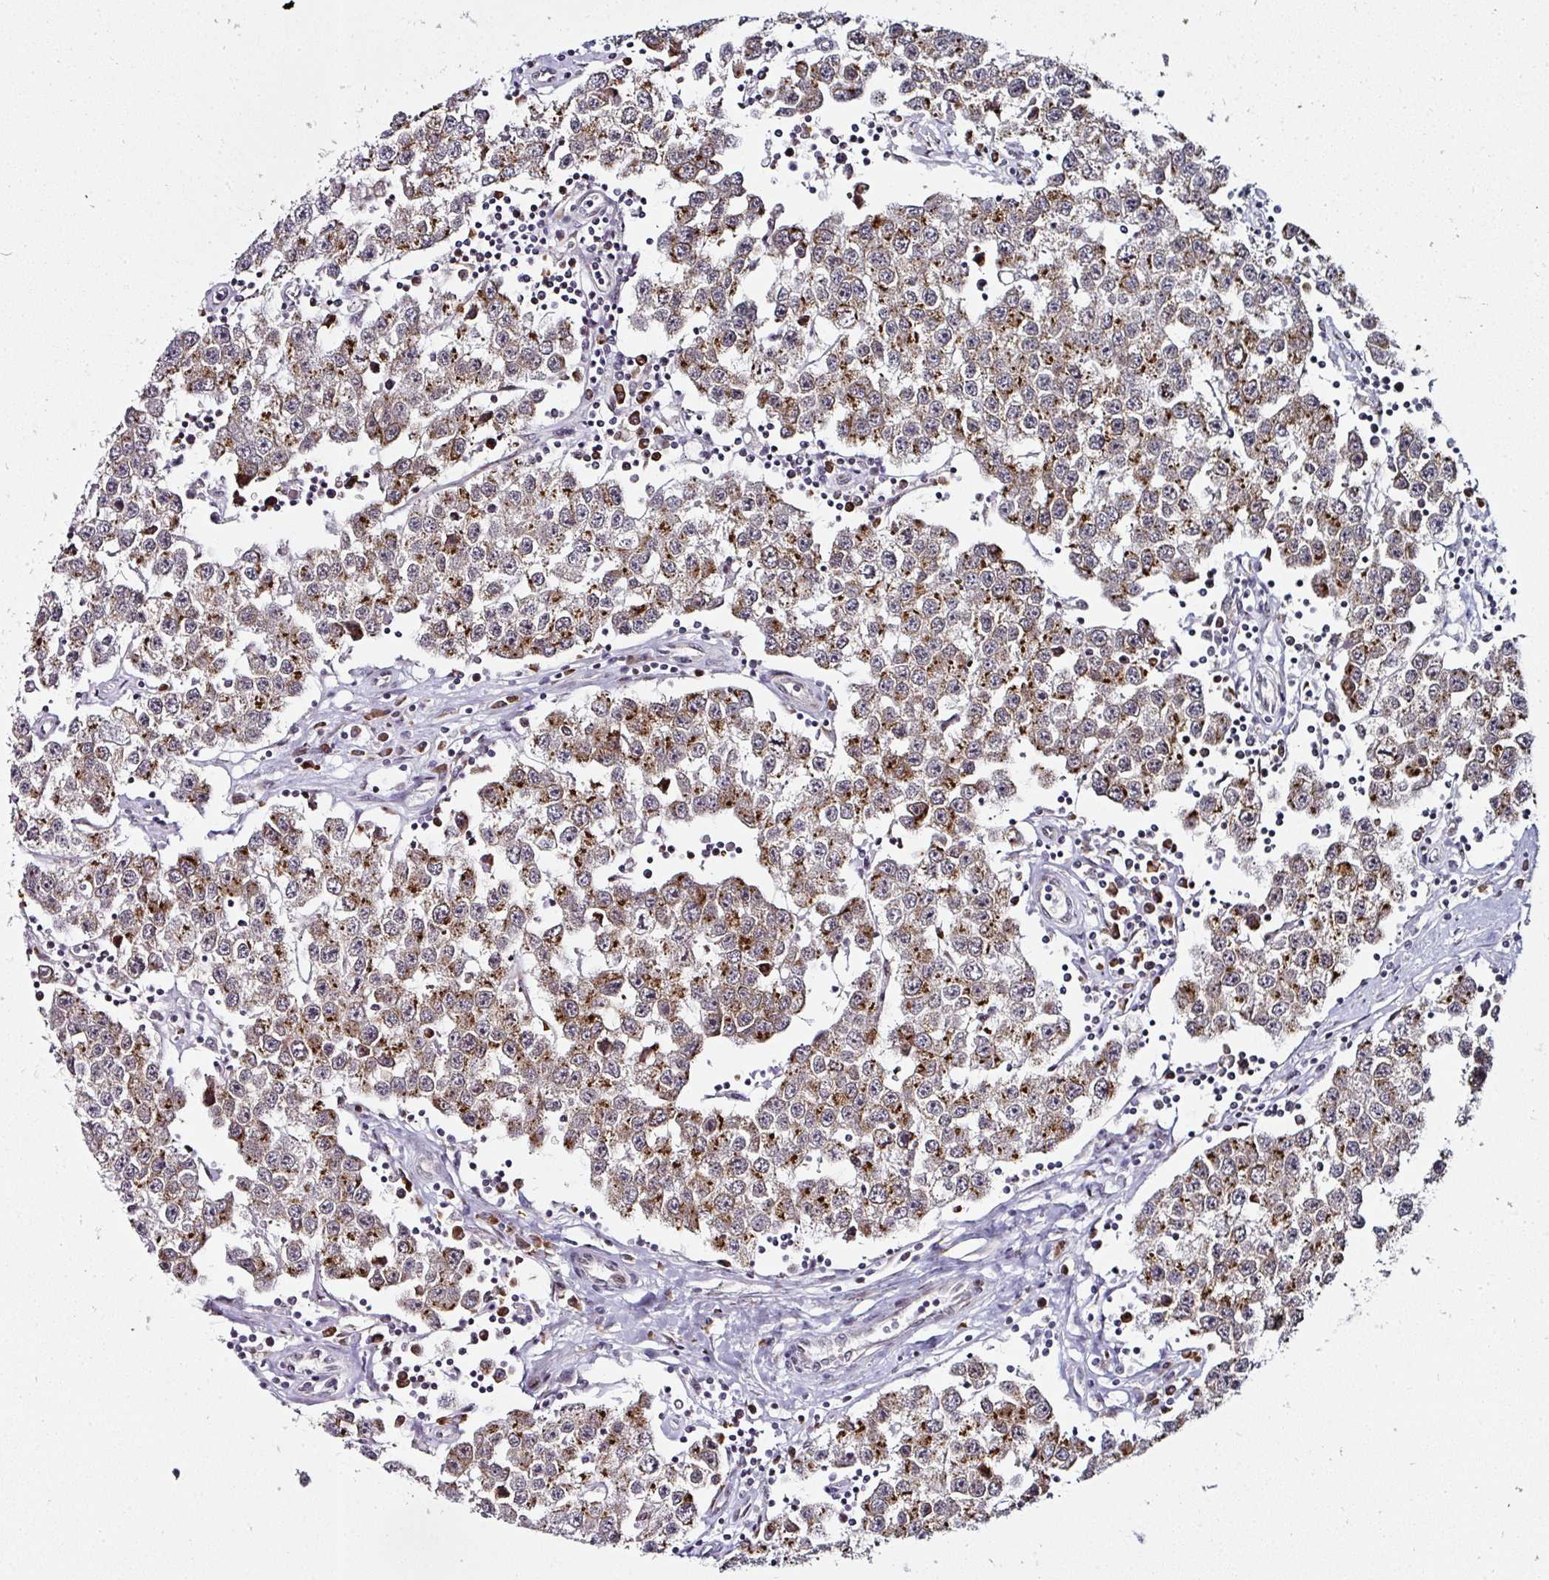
{"staining": {"intensity": "moderate", "quantity": ">75%", "location": "cytoplasmic/membranous"}, "tissue": "testis cancer", "cell_type": "Tumor cells", "image_type": "cancer", "snomed": [{"axis": "morphology", "description": "Seminoma, NOS"}, {"axis": "topography", "description": "Testis"}], "caption": "Testis cancer (seminoma) was stained to show a protein in brown. There is medium levels of moderate cytoplasmic/membranous staining in approximately >75% of tumor cells.", "gene": "APOLD1", "patient": {"sex": "male", "age": 34}}